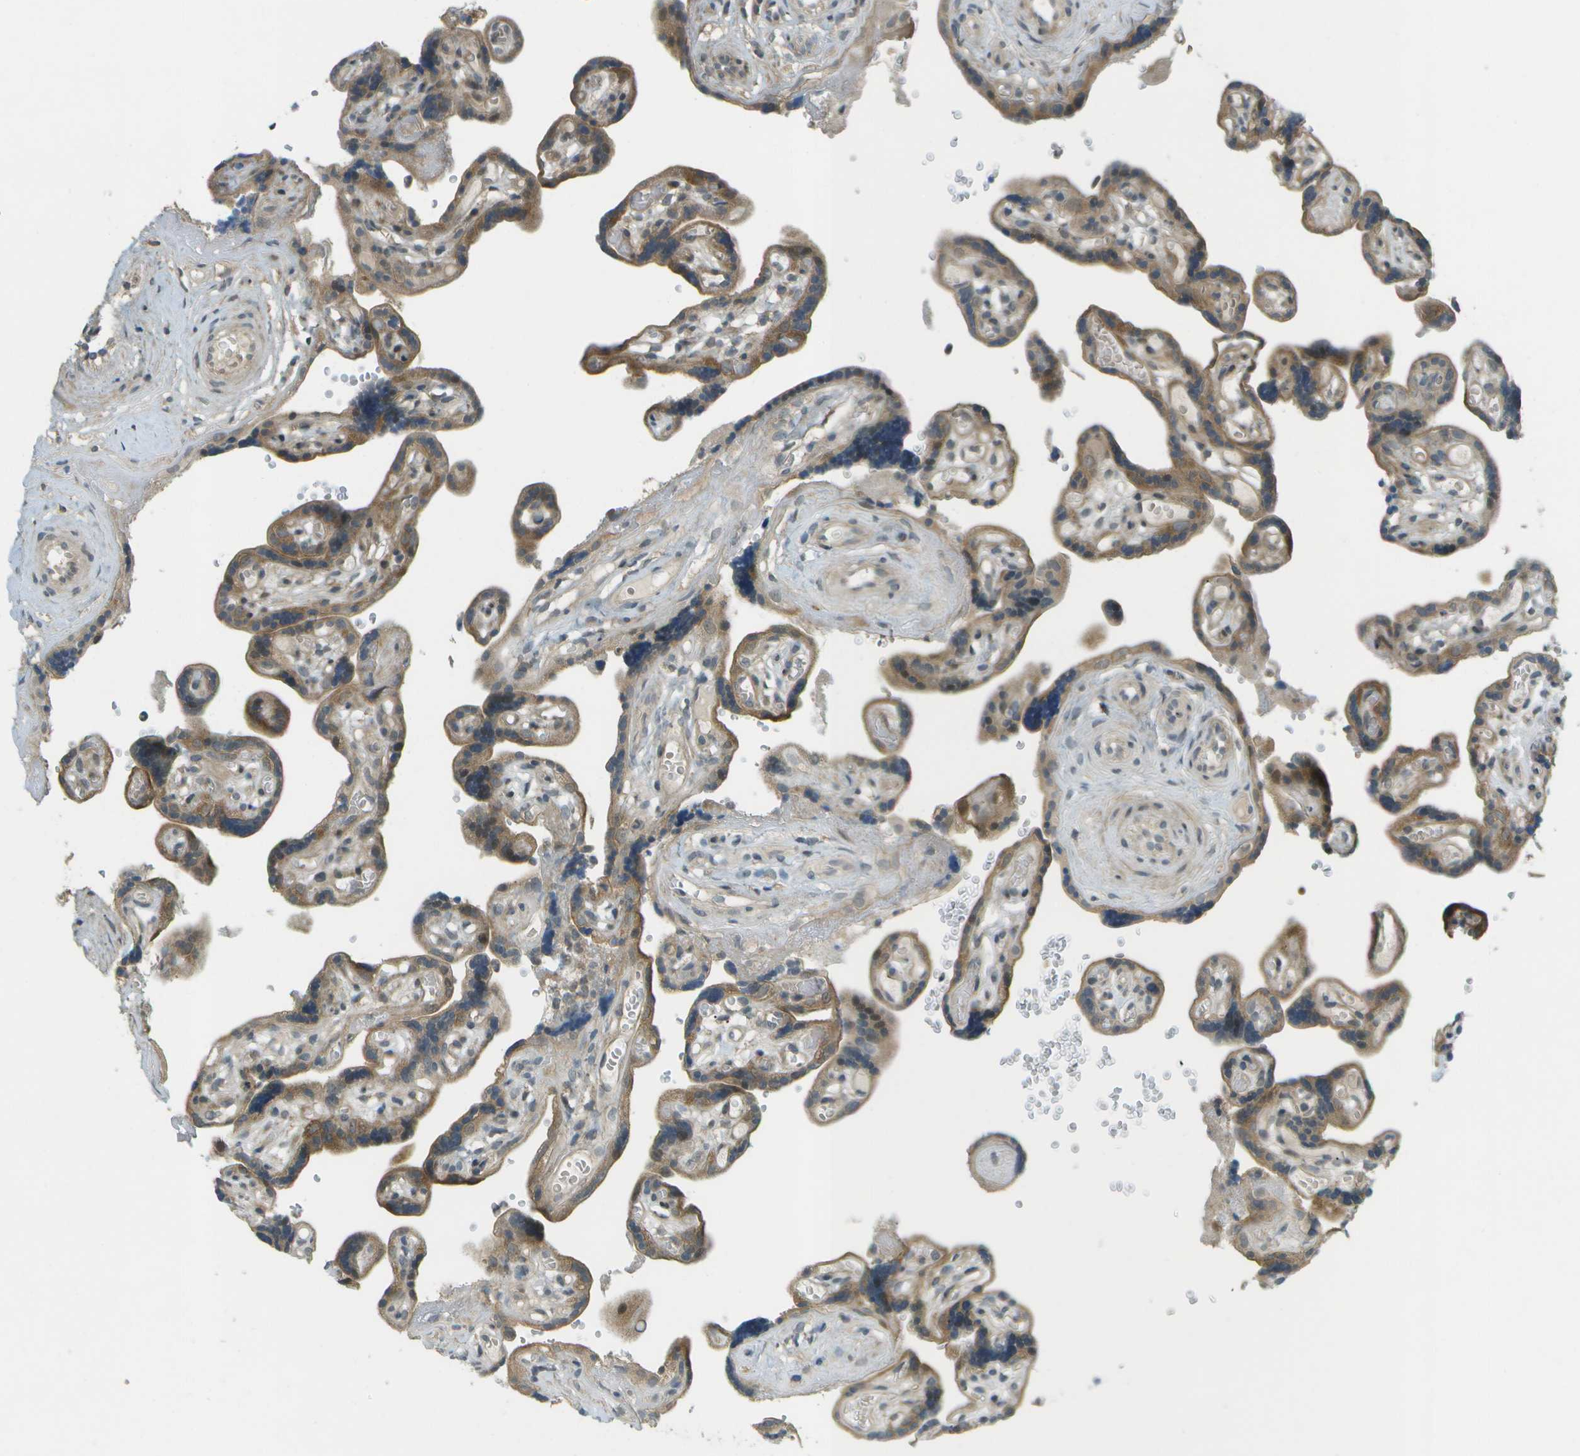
{"staining": {"intensity": "weak", "quantity": ">75%", "location": "cytoplasmic/membranous"}, "tissue": "placenta", "cell_type": "Decidual cells", "image_type": "normal", "snomed": [{"axis": "morphology", "description": "Normal tissue, NOS"}, {"axis": "topography", "description": "Placenta"}], "caption": "This image reveals immunohistochemistry staining of unremarkable placenta, with low weak cytoplasmic/membranous staining in approximately >75% of decidual cells.", "gene": "WNK2", "patient": {"sex": "female", "age": 30}}